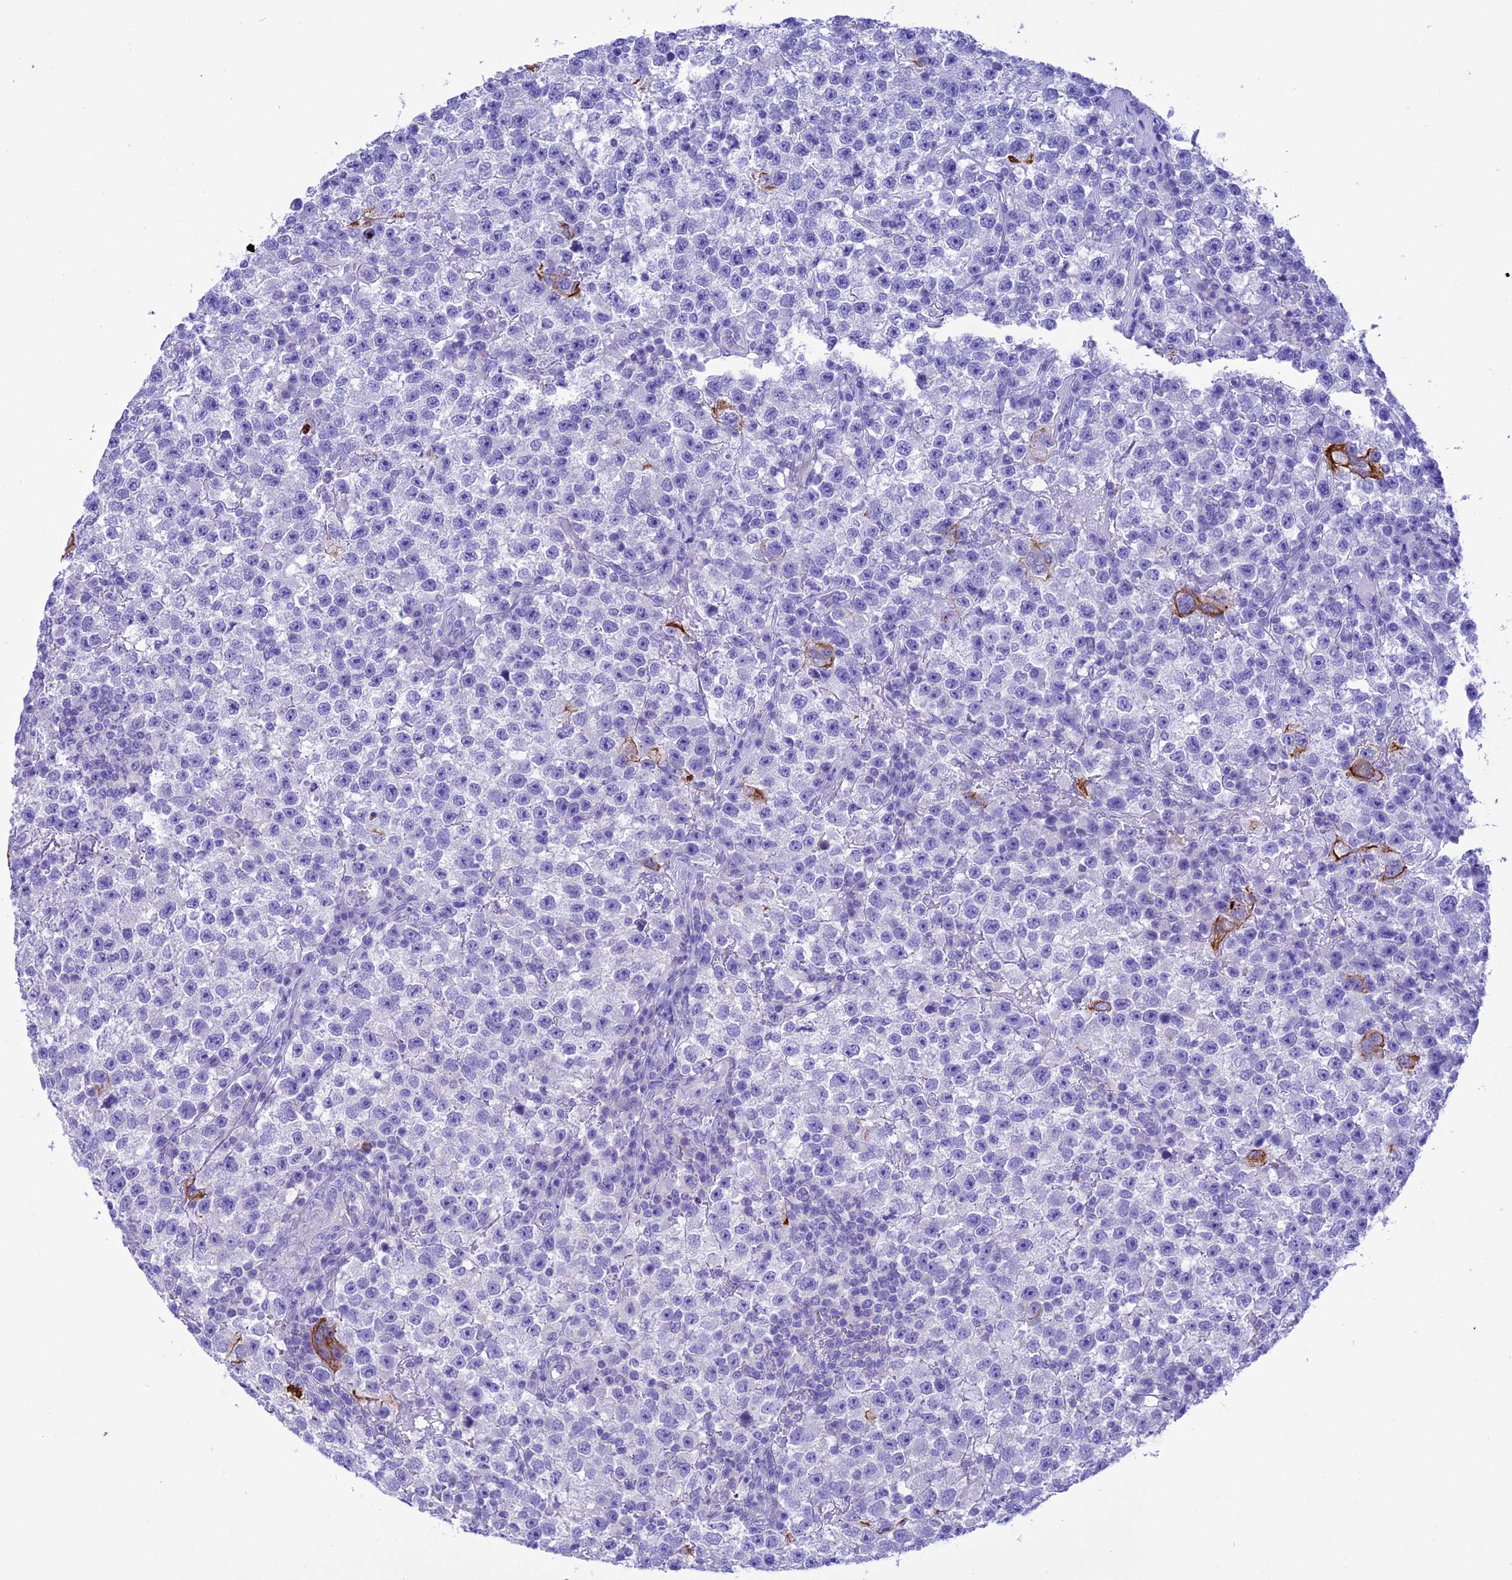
{"staining": {"intensity": "negative", "quantity": "none", "location": "none"}, "tissue": "testis cancer", "cell_type": "Tumor cells", "image_type": "cancer", "snomed": [{"axis": "morphology", "description": "Seminoma, NOS"}, {"axis": "topography", "description": "Testis"}], "caption": "Immunohistochemical staining of human seminoma (testis) displays no significant staining in tumor cells. (DAB (3,3'-diaminobenzidine) immunohistochemistry visualized using brightfield microscopy, high magnification).", "gene": "VPS52", "patient": {"sex": "male", "age": 22}}